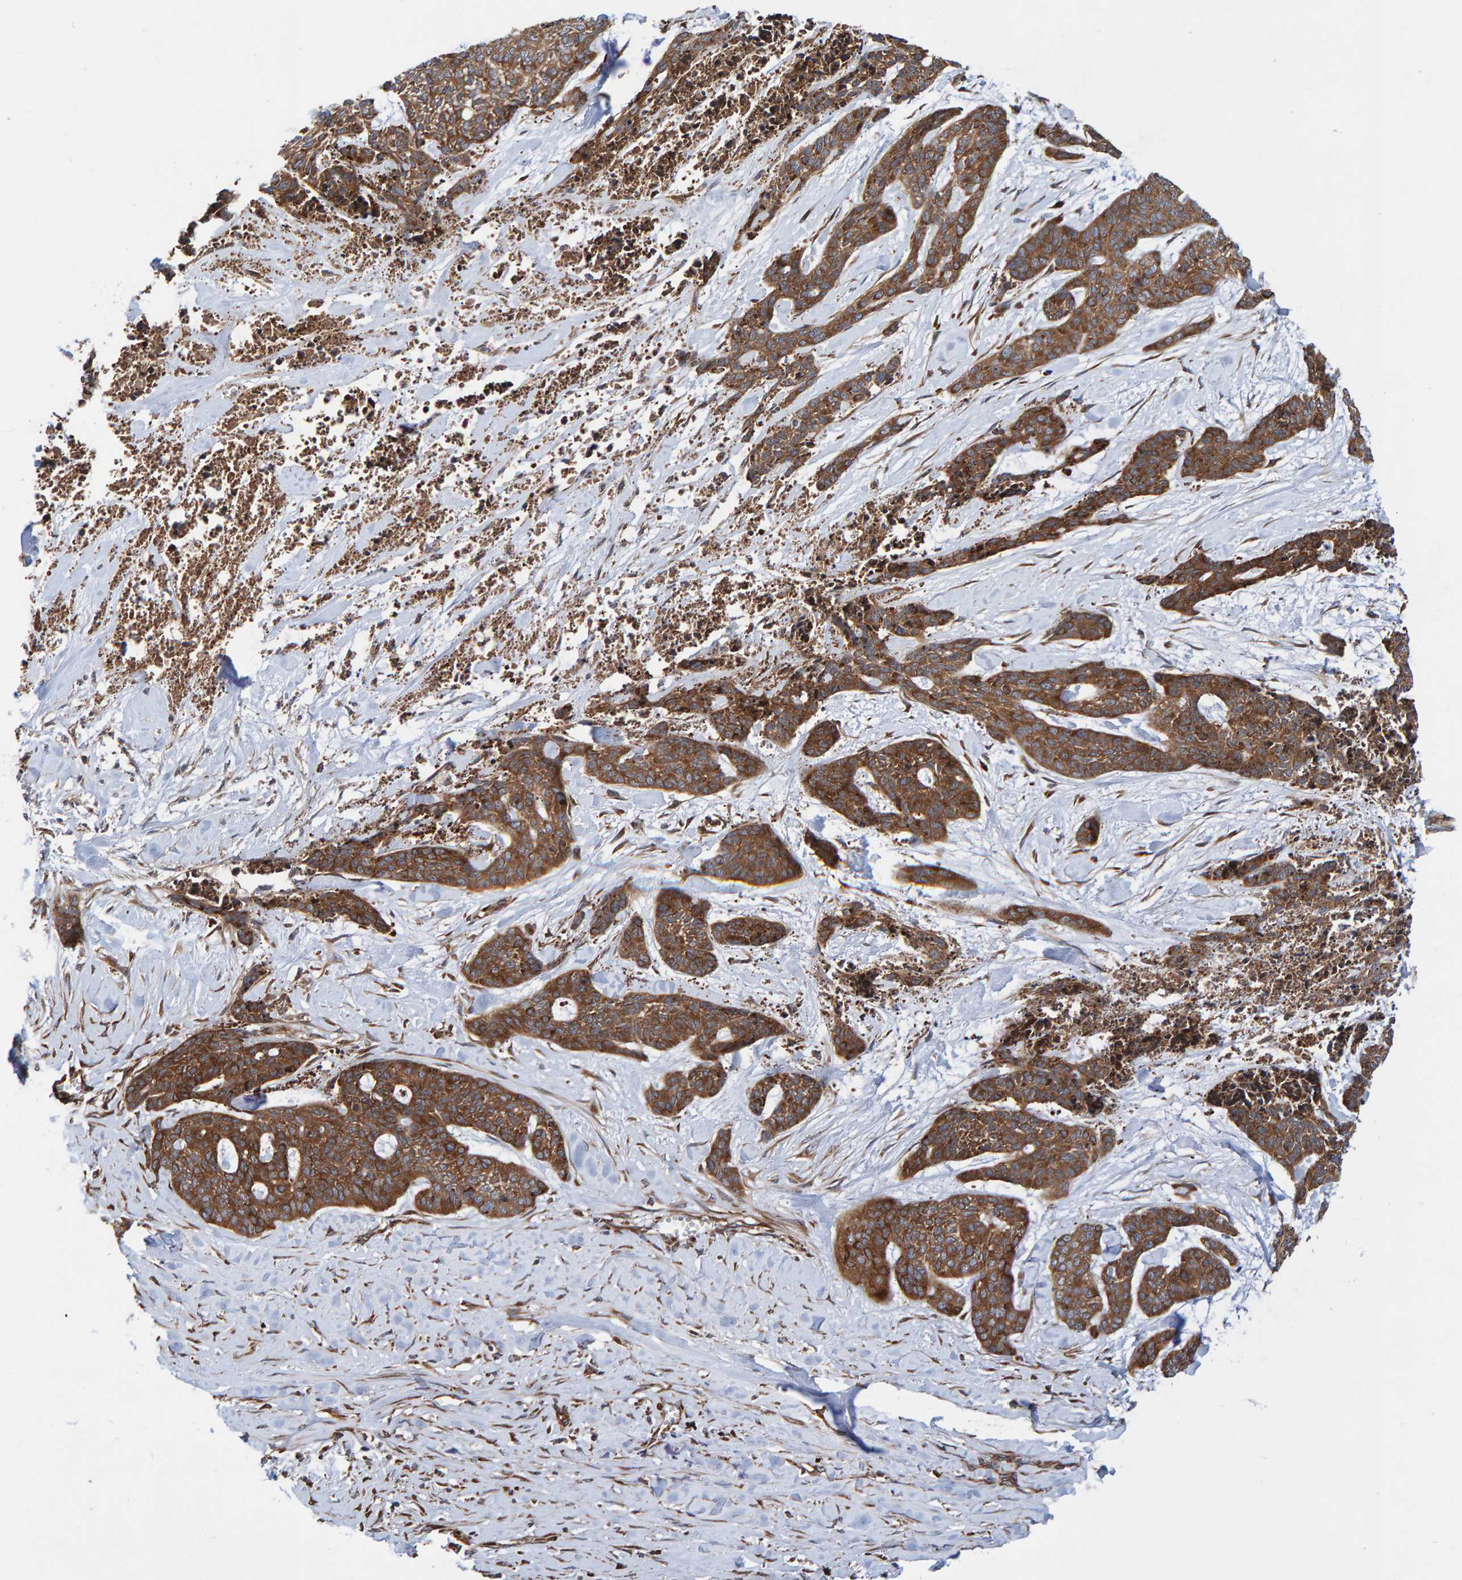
{"staining": {"intensity": "moderate", "quantity": ">75%", "location": "cytoplasmic/membranous"}, "tissue": "skin cancer", "cell_type": "Tumor cells", "image_type": "cancer", "snomed": [{"axis": "morphology", "description": "Basal cell carcinoma"}, {"axis": "topography", "description": "Skin"}], "caption": "About >75% of tumor cells in human skin cancer demonstrate moderate cytoplasmic/membranous protein staining as visualized by brown immunohistochemical staining.", "gene": "KIAA0753", "patient": {"sex": "female", "age": 64}}